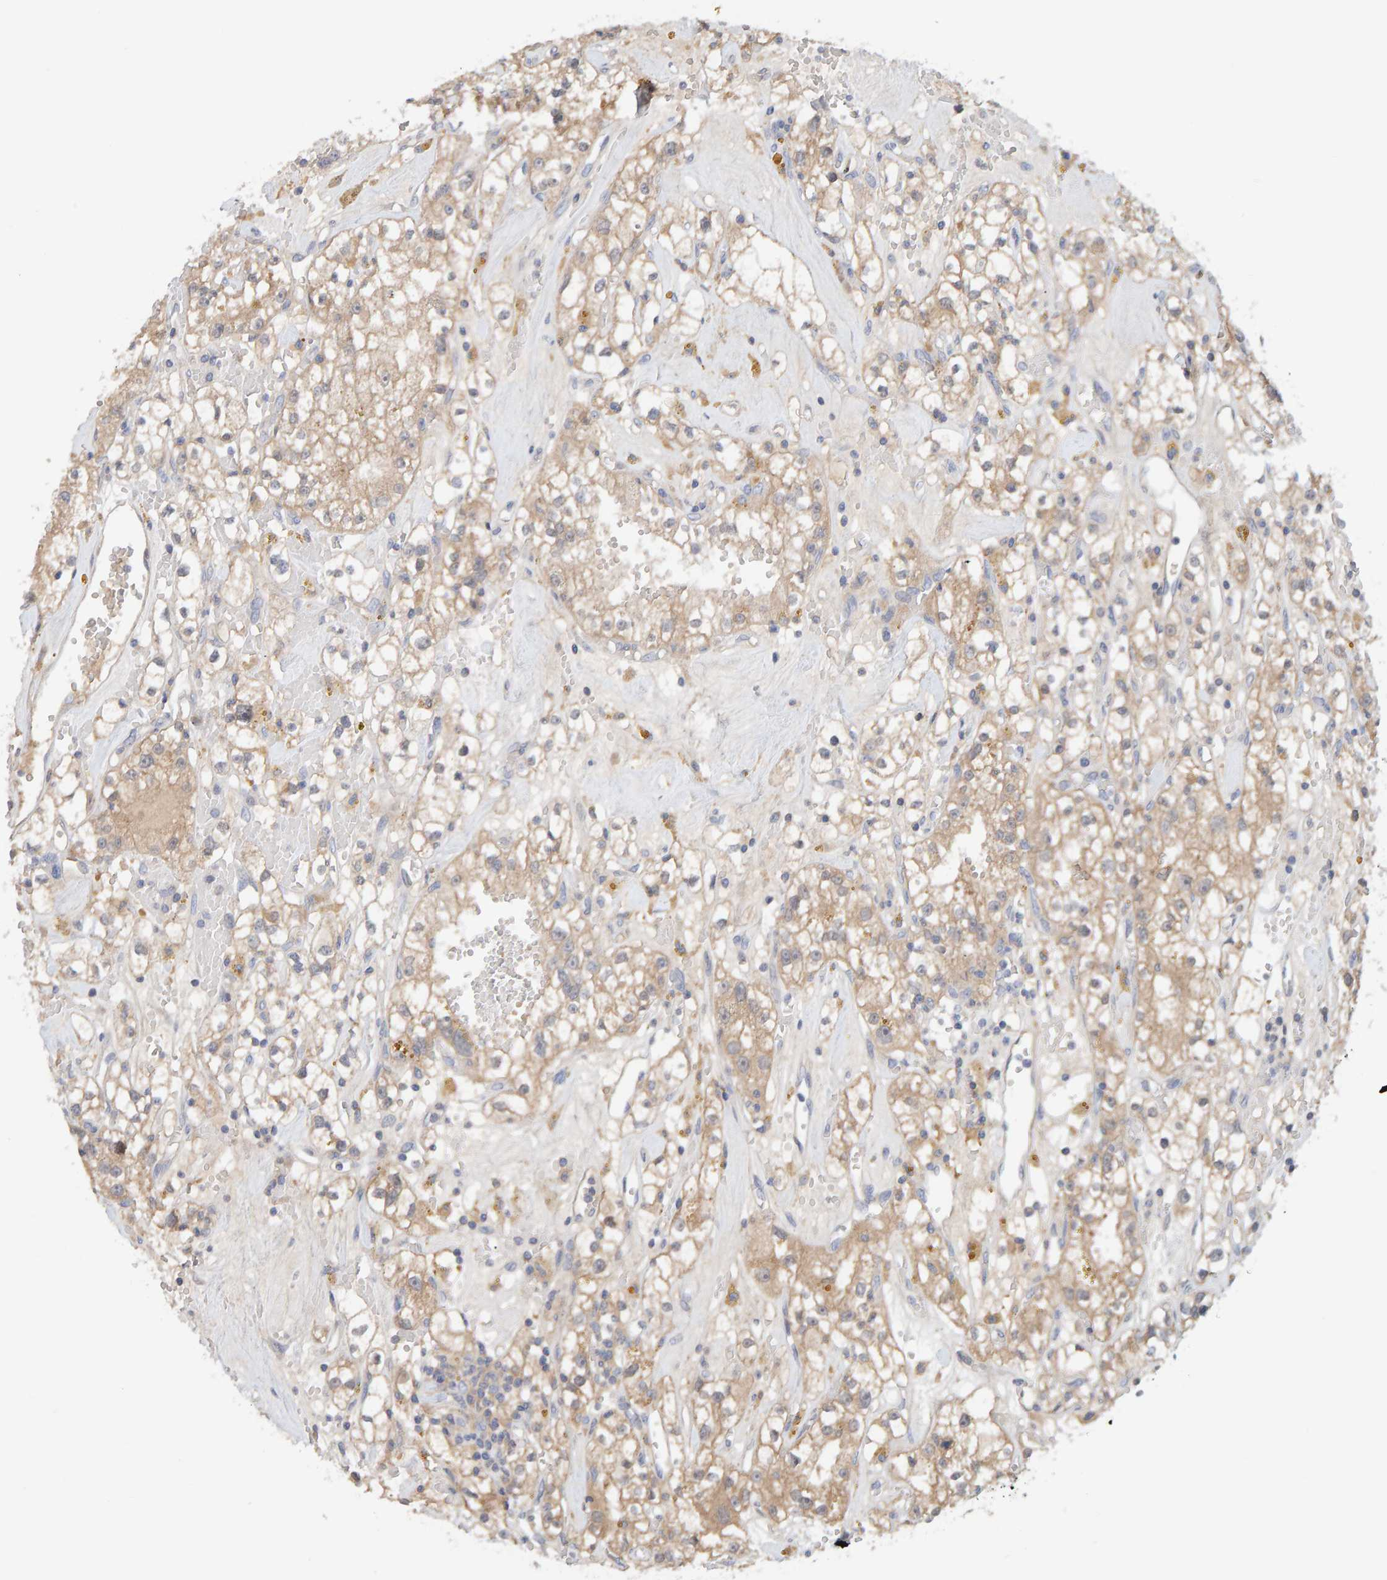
{"staining": {"intensity": "weak", "quantity": "25%-75%", "location": "cytoplasmic/membranous"}, "tissue": "renal cancer", "cell_type": "Tumor cells", "image_type": "cancer", "snomed": [{"axis": "morphology", "description": "Adenocarcinoma, NOS"}, {"axis": "topography", "description": "Kidney"}], "caption": "Weak cytoplasmic/membranous positivity for a protein is identified in about 25%-75% of tumor cells of renal adenocarcinoma using IHC.", "gene": "TATDN1", "patient": {"sex": "male", "age": 56}}